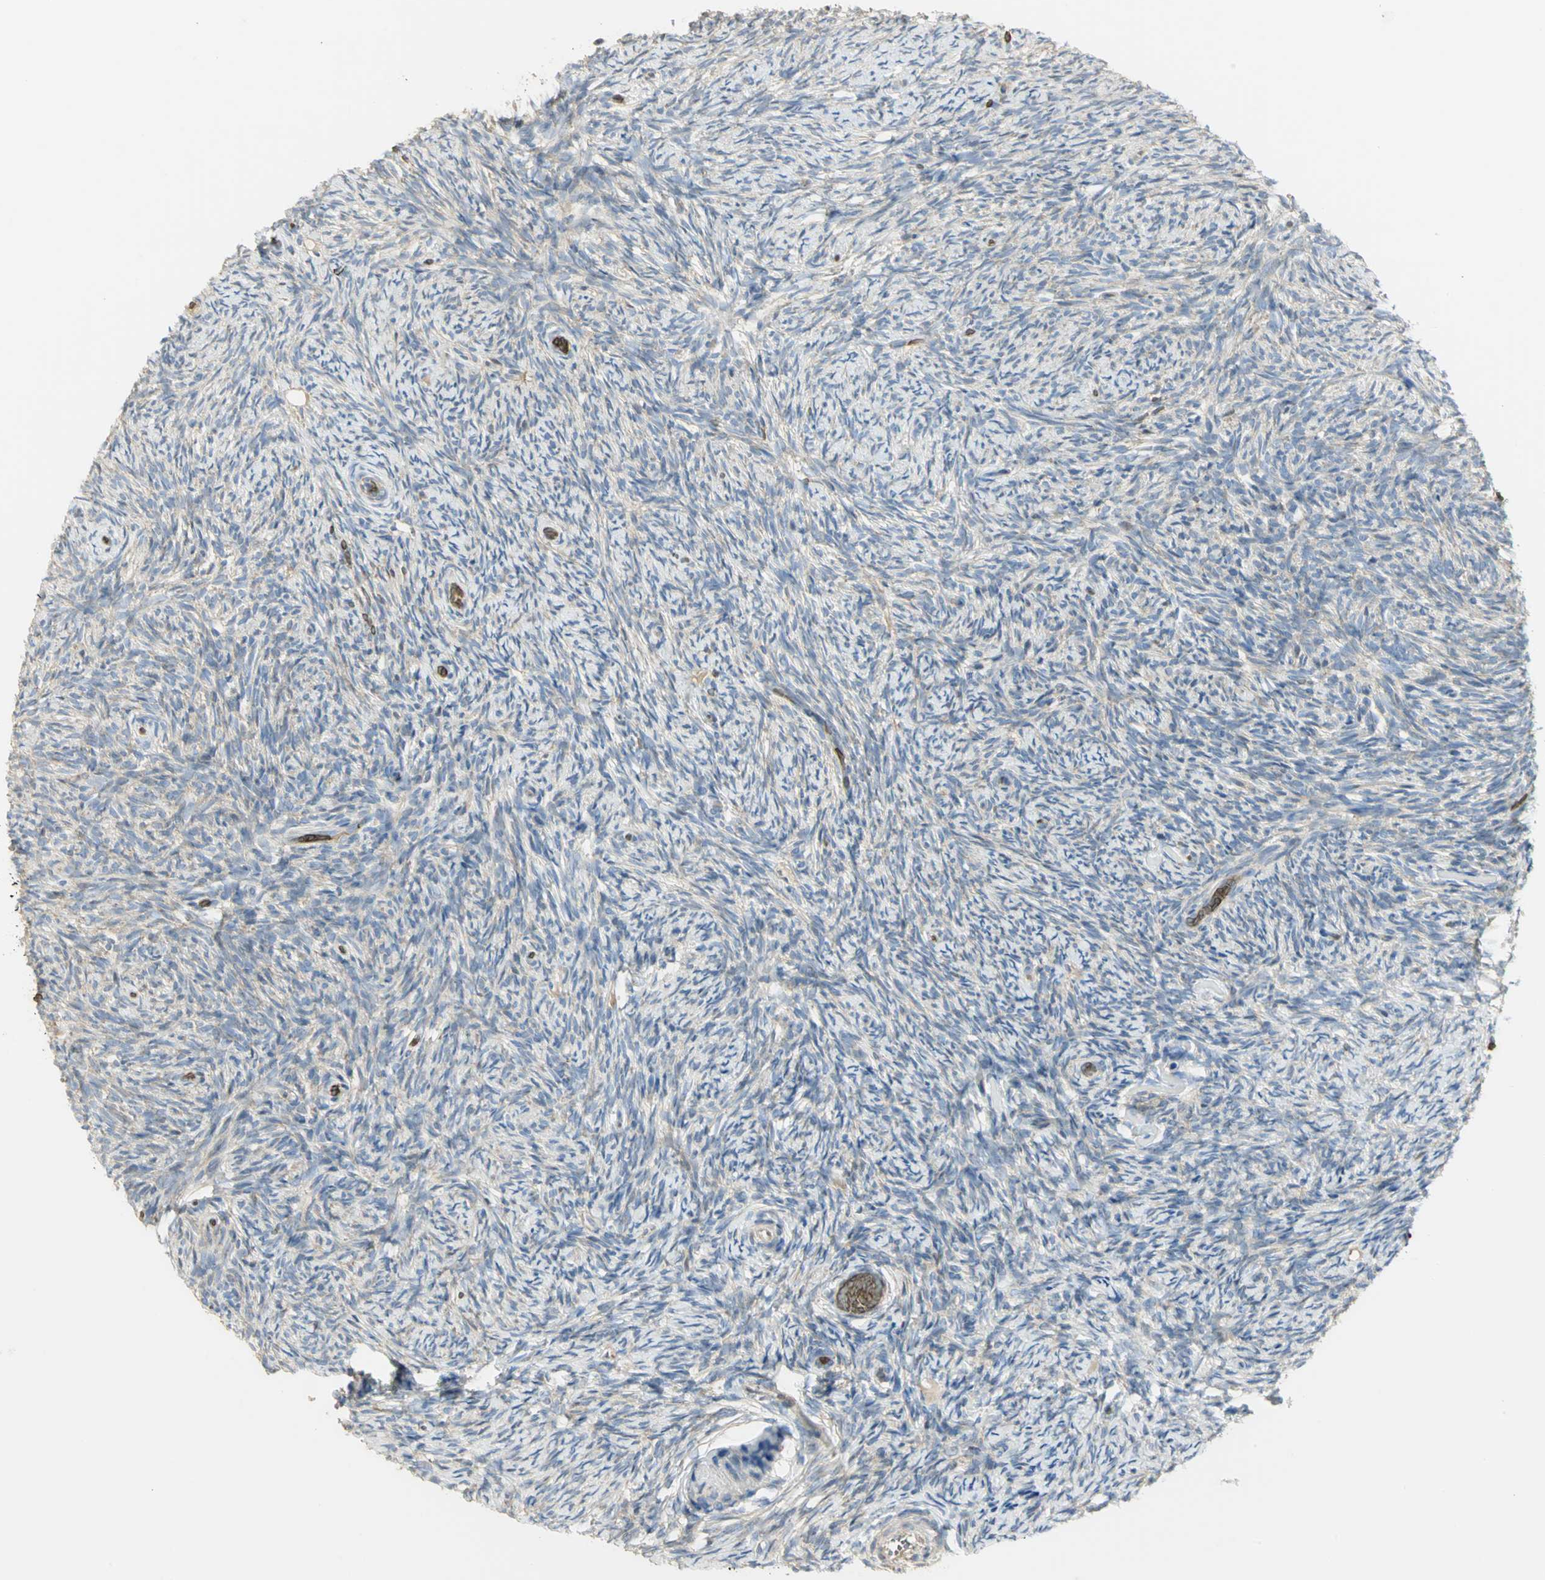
{"staining": {"intensity": "negative", "quantity": "none", "location": "none"}, "tissue": "ovary", "cell_type": "Ovarian stroma cells", "image_type": "normal", "snomed": [{"axis": "morphology", "description": "Normal tissue, NOS"}, {"axis": "topography", "description": "Ovary"}], "caption": "Immunohistochemistry photomicrograph of normal ovary: ovary stained with DAB displays no significant protein positivity in ovarian stroma cells.", "gene": "ANK1", "patient": {"sex": "female", "age": 60}}